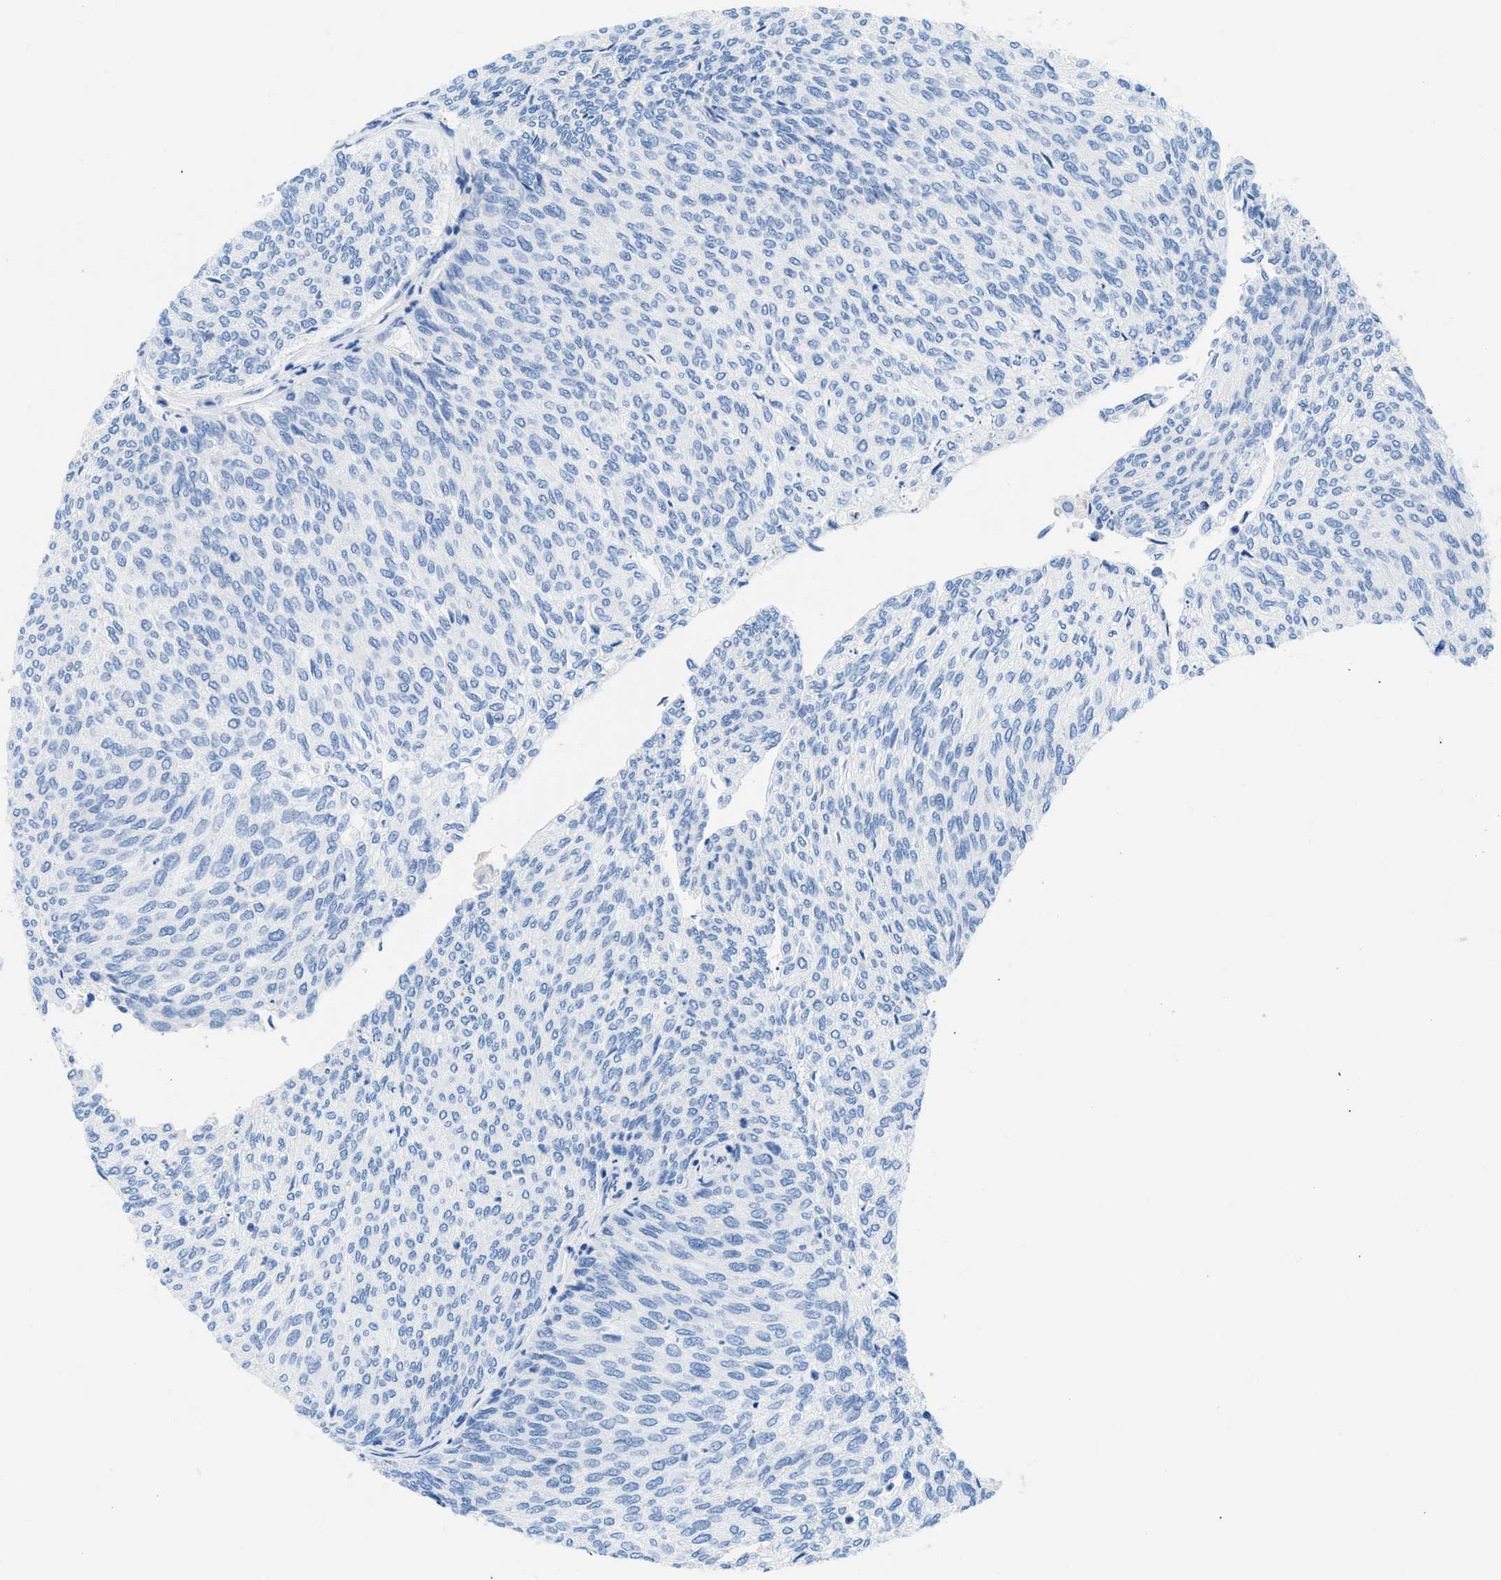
{"staining": {"intensity": "negative", "quantity": "none", "location": "none"}, "tissue": "urothelial cancer", "cell_type": "Tumor cells", "image_type": "cancer", "snomed": [{"axis": "morphology", "description": "Urothelial carcinoma, Low grade"}, {"axis": "topography", "description": "Urinary bladder"}], "caption": "Human urothelial cancer stained for a protein using immunohistochemistry reveals no expression in tumor cells.", "gene": "COL3A1", "patient": {"sex": "female", "age": 79}}